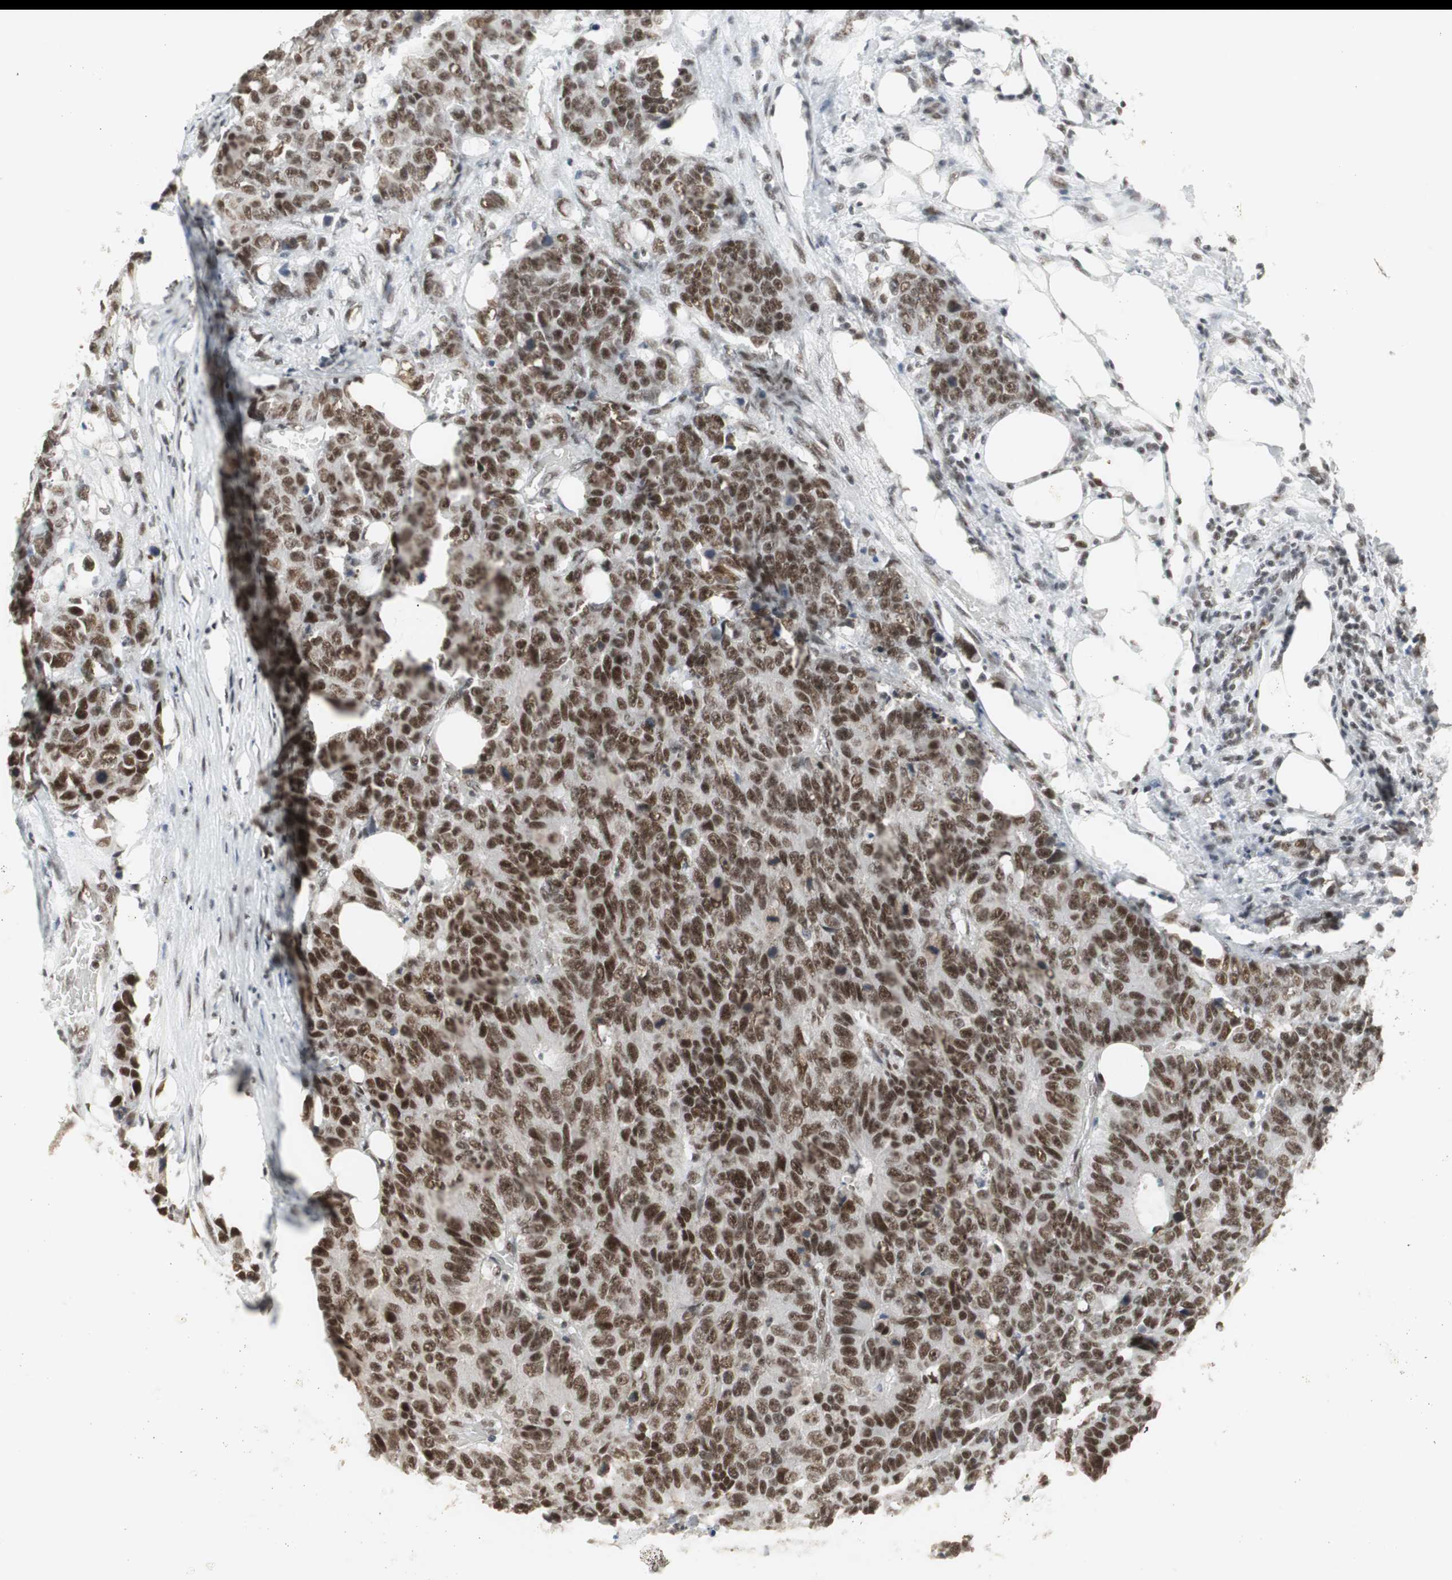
{"staining": {"intensity": "strong", "quantity": ">75%", "location": "nuclear"}, "tissue": "colorectal cancer", "cell_type": "Tumor cells", "image_type": "cancer", "snomed": [{"axis": "morphology", "description": "Adenocarcinoma, NOS"}, {"axis": "topography", "description": "Colon"}], "caption": "Colorectal cancer (adenocarcinoma) stained with DAB (3,3'-diaminobenzidine) immunohistochemistry (IHC) shows high levels of strong nuclear expression in approximately >75% of tumor cells.", "gene": "RTF1", "patient": {"sex": "female", "age": 86}}